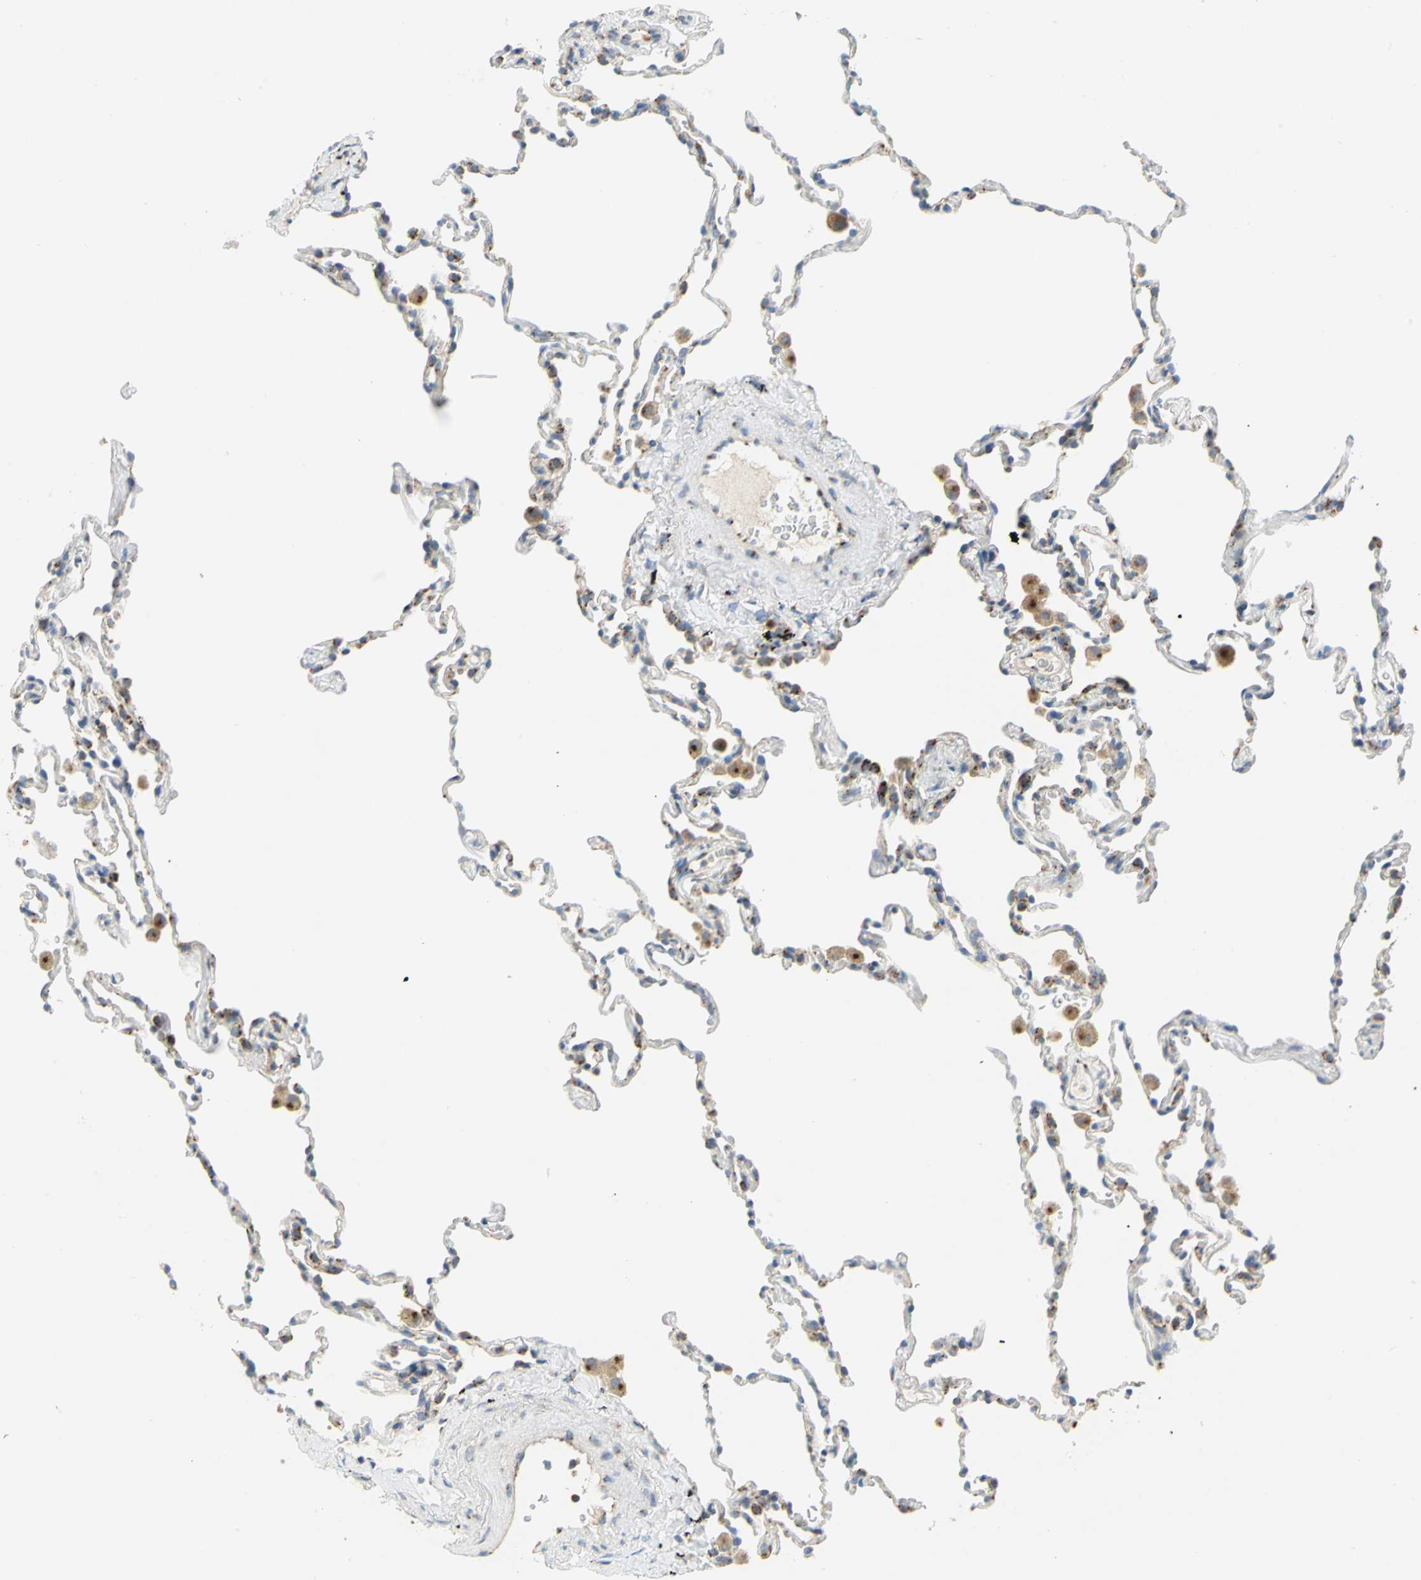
{"staining": {"intensity": "moderate", "quantity": "<25%", "location": "cytoplasmic/membranous"}, "tissue": "lung", "cell_type": "Alveolar cells", "image_type": "normal", "snomed": [{"axis": "morphology", "description": "Normal tissue, NOS"}, {"axis": "morphology", "description": "Soft tissue tumor metastatic"}, {"axis": "topography", "description": "Lung"}], "caption": "About <25% of alveolar cells in normal lung show moderate cytoplasmic/membranous protein staining as visualized by brown immunohistochemical staining.", "gene": "GPR3", "patient": {"sex": "male", "age": 59}}